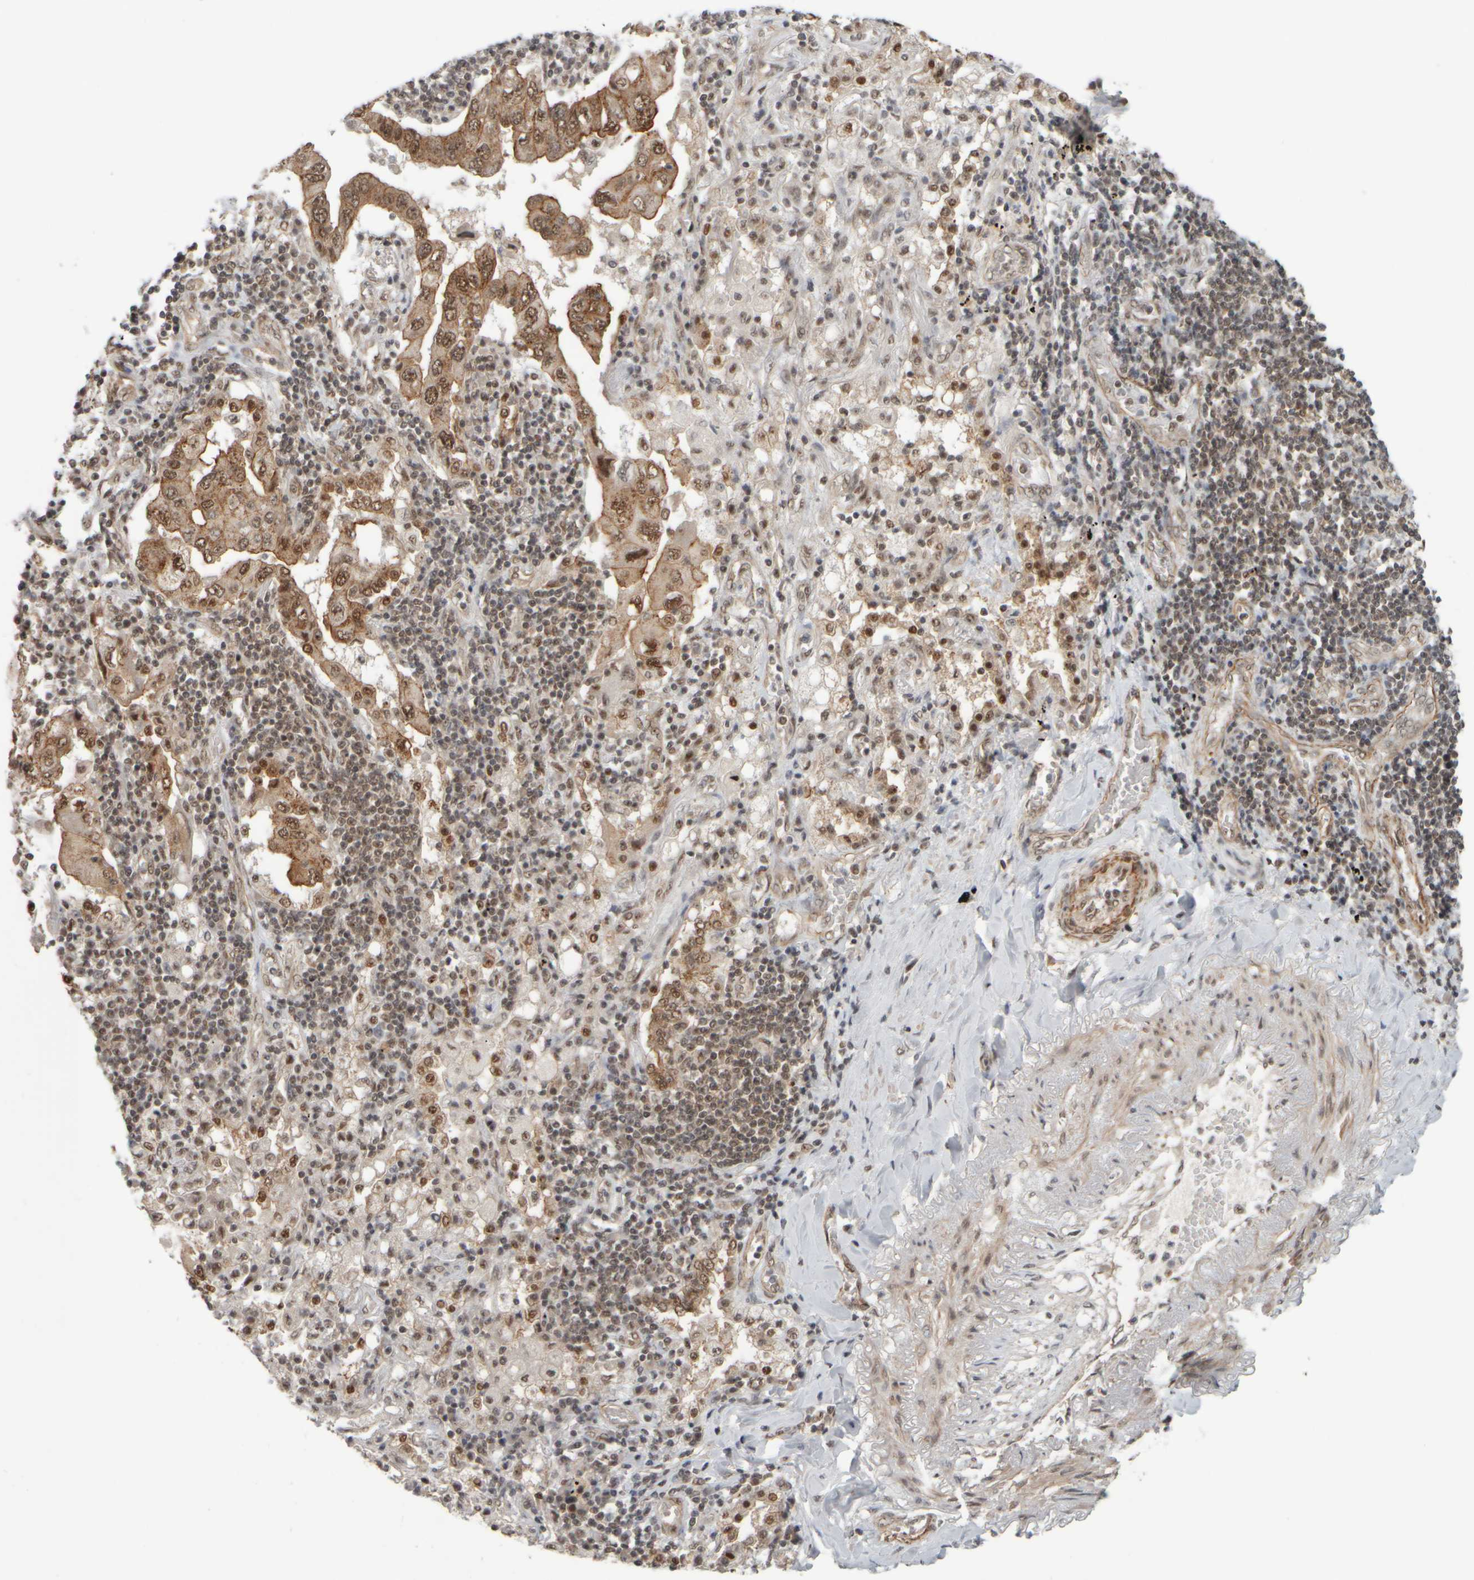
{"staining": {"intensity": "weak", "quantity": ">75%", "location": "cytoplasmic/membranous,nuclear"}, "tissue": "lung cancer", "cell_type": "Tumor cells", "image_type": "cancer", "snomed": [{"axis": "morphology", "description": "Adenocarcinoma, NOS"}, {"axis": "topography", "description": "Lung"}], "caption": "The micrograph displays staining of lung adenocarcinoma, revealing weak cytoplasmic/membranous and nuclear protein staining (brown color) within tumor cells. (DAB IHC, brown staining for protein, blue staining for nuclei).", "gene": "SYNRG", "patient": {"sex": "female", "age": 65}}